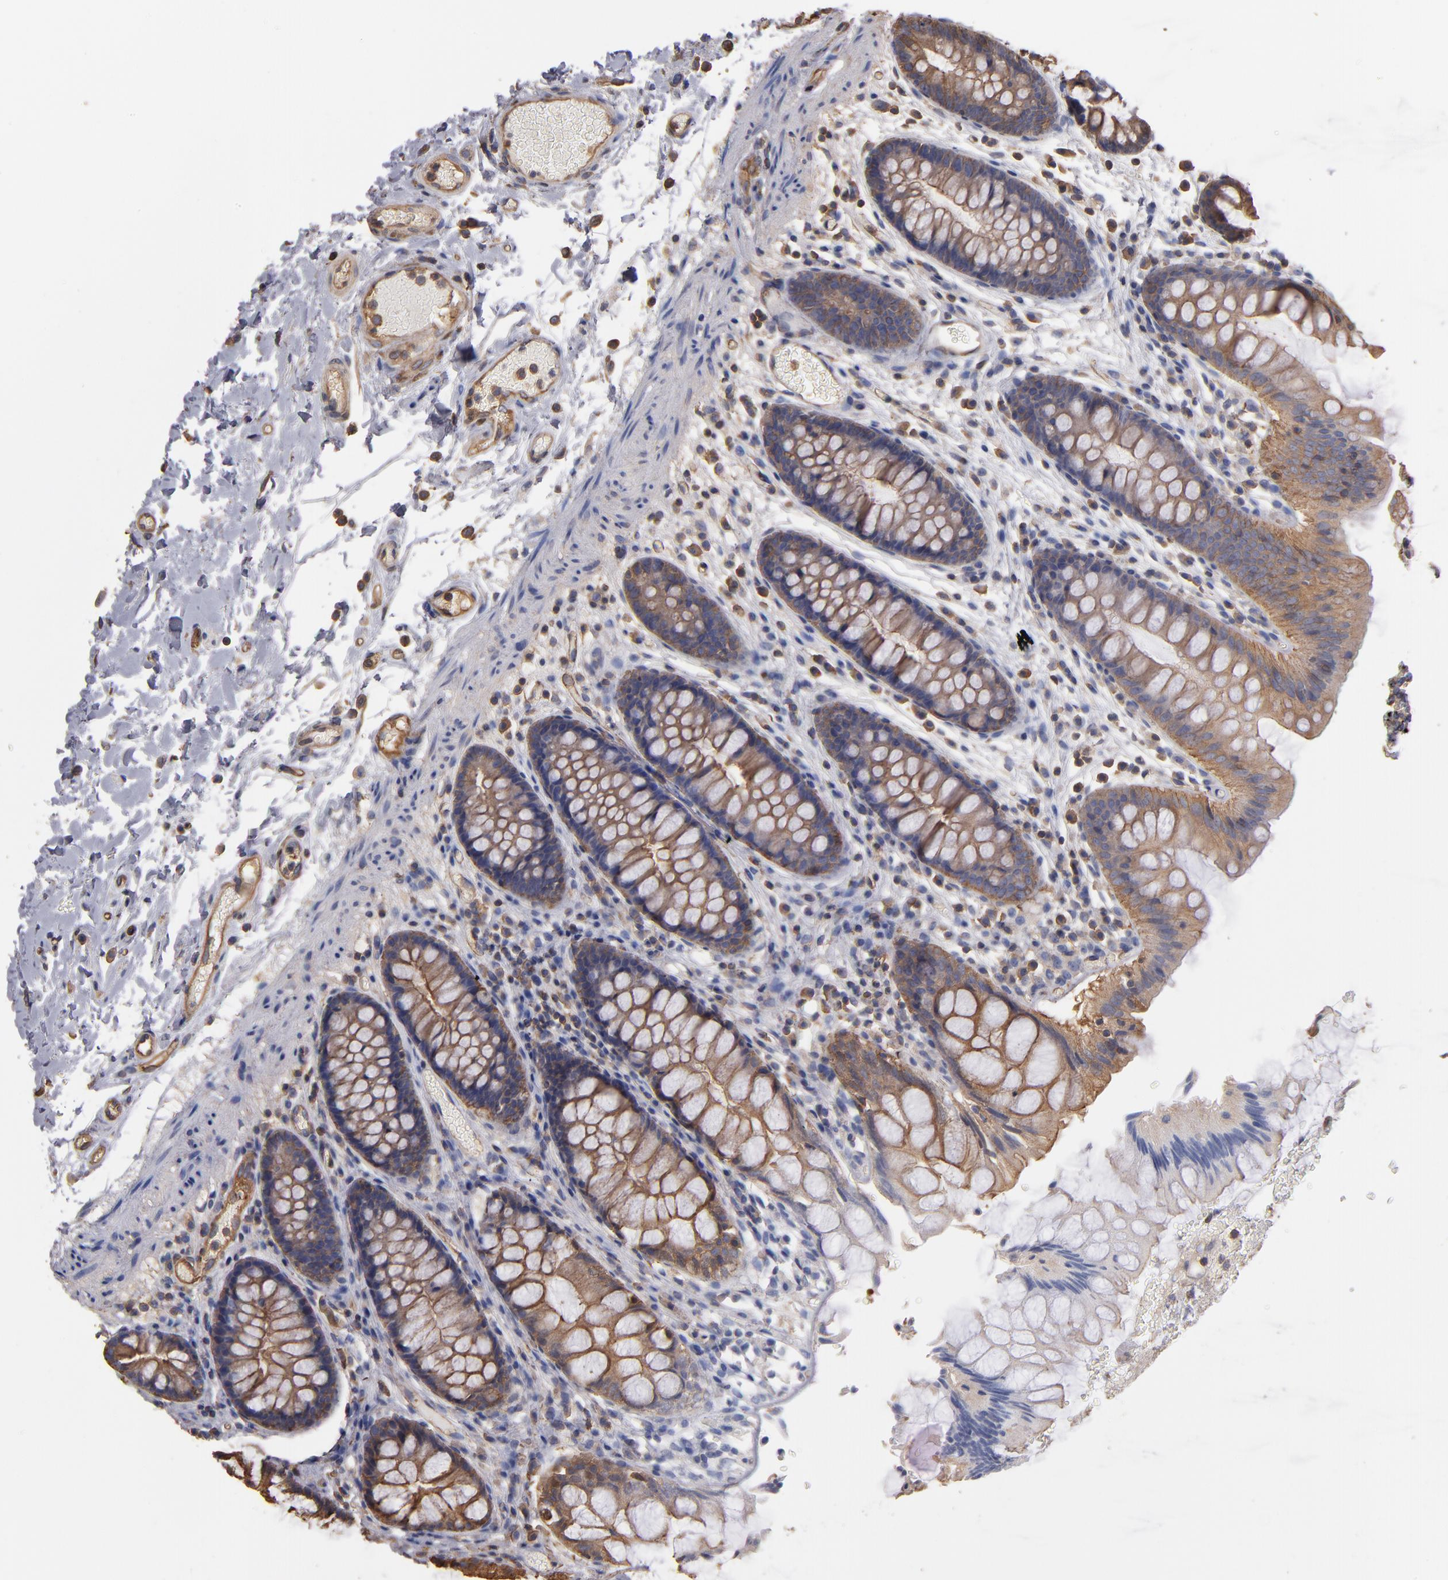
{"staining": {"intensity": "moderate", "quantity": ">75%", "location": "cytoplasmic/membranous"}, "tissue": "colon", "cell_type": "Endothelial cells", "image_type": "normal", "snomed": [{"axis": "morphology", "description": "Normal tissue, NOS"}, {"axis": "topography", "description": "Smooth muscle"}, {"axis": "topography", "description": "Colon"}], "caption": "IHC photomicrograph of benign human colon stained for a protein (brown), which exhibits medium levels of moderate cytoplasmic/membranous expression in approximately >75% of endothelial cells.", "gene": "ESYT2", "patient": {"sex": "male", "age": 67}}